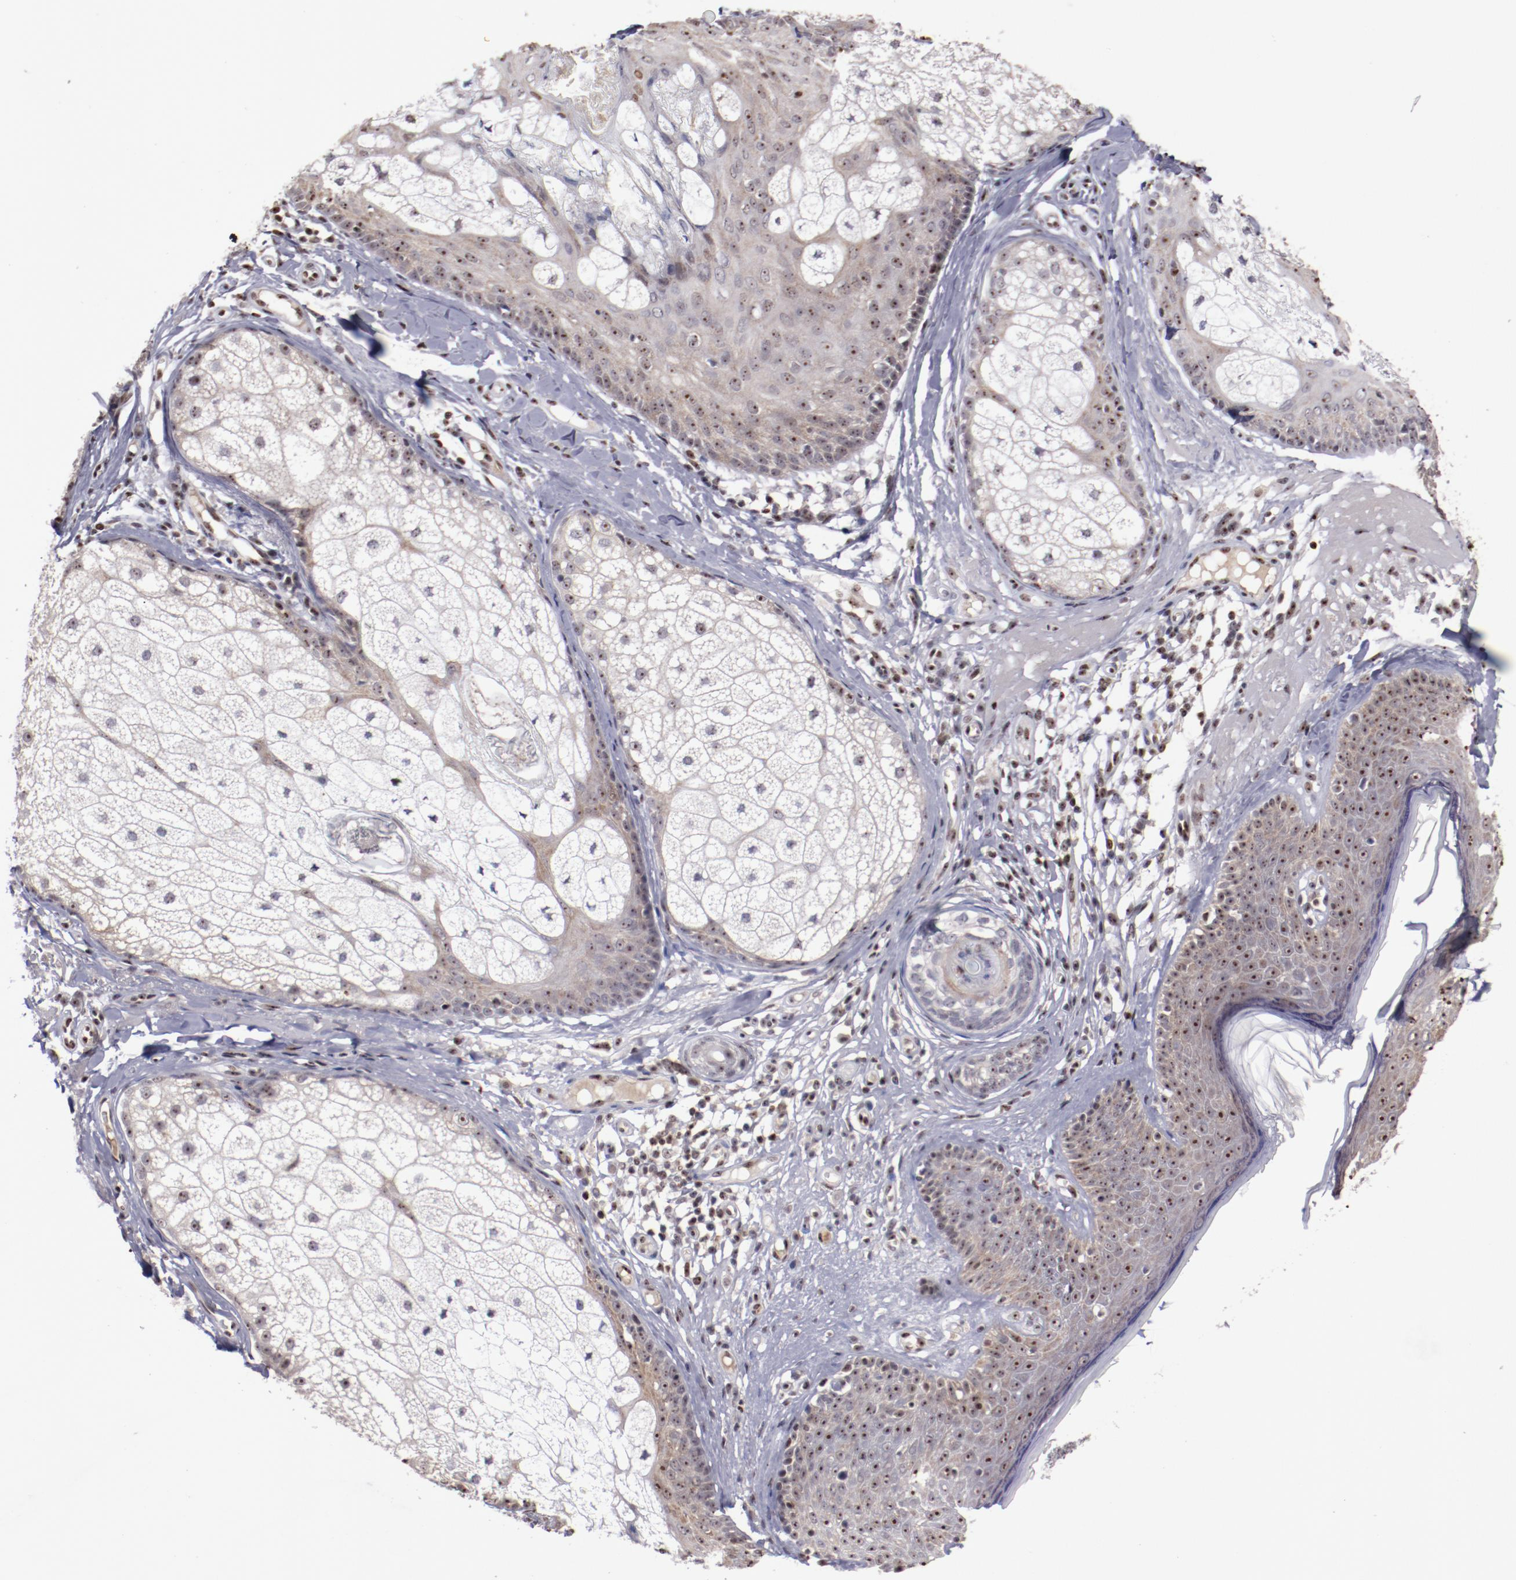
{"staining": {"intensity": "weak", "quantity": "<25%", "location": "cytoplasmic/membranous,nuclear"}, "tissue": "skin cancer", "cell_type": "Tumor cells", "image_type": "cancer", "snomed": [{"axis": "morphology", "description": "Basal cell carcinoma"}, {"axis": "topography", "description": "Skin"}], "caption": "This is a photomicrograph of immunohistochemistry staining of skin cancer (basal cell carcinoma), which shows no staining in tumor cells.", "gene": "DDX24", "patient": {"sex": "male", "age": 74}}